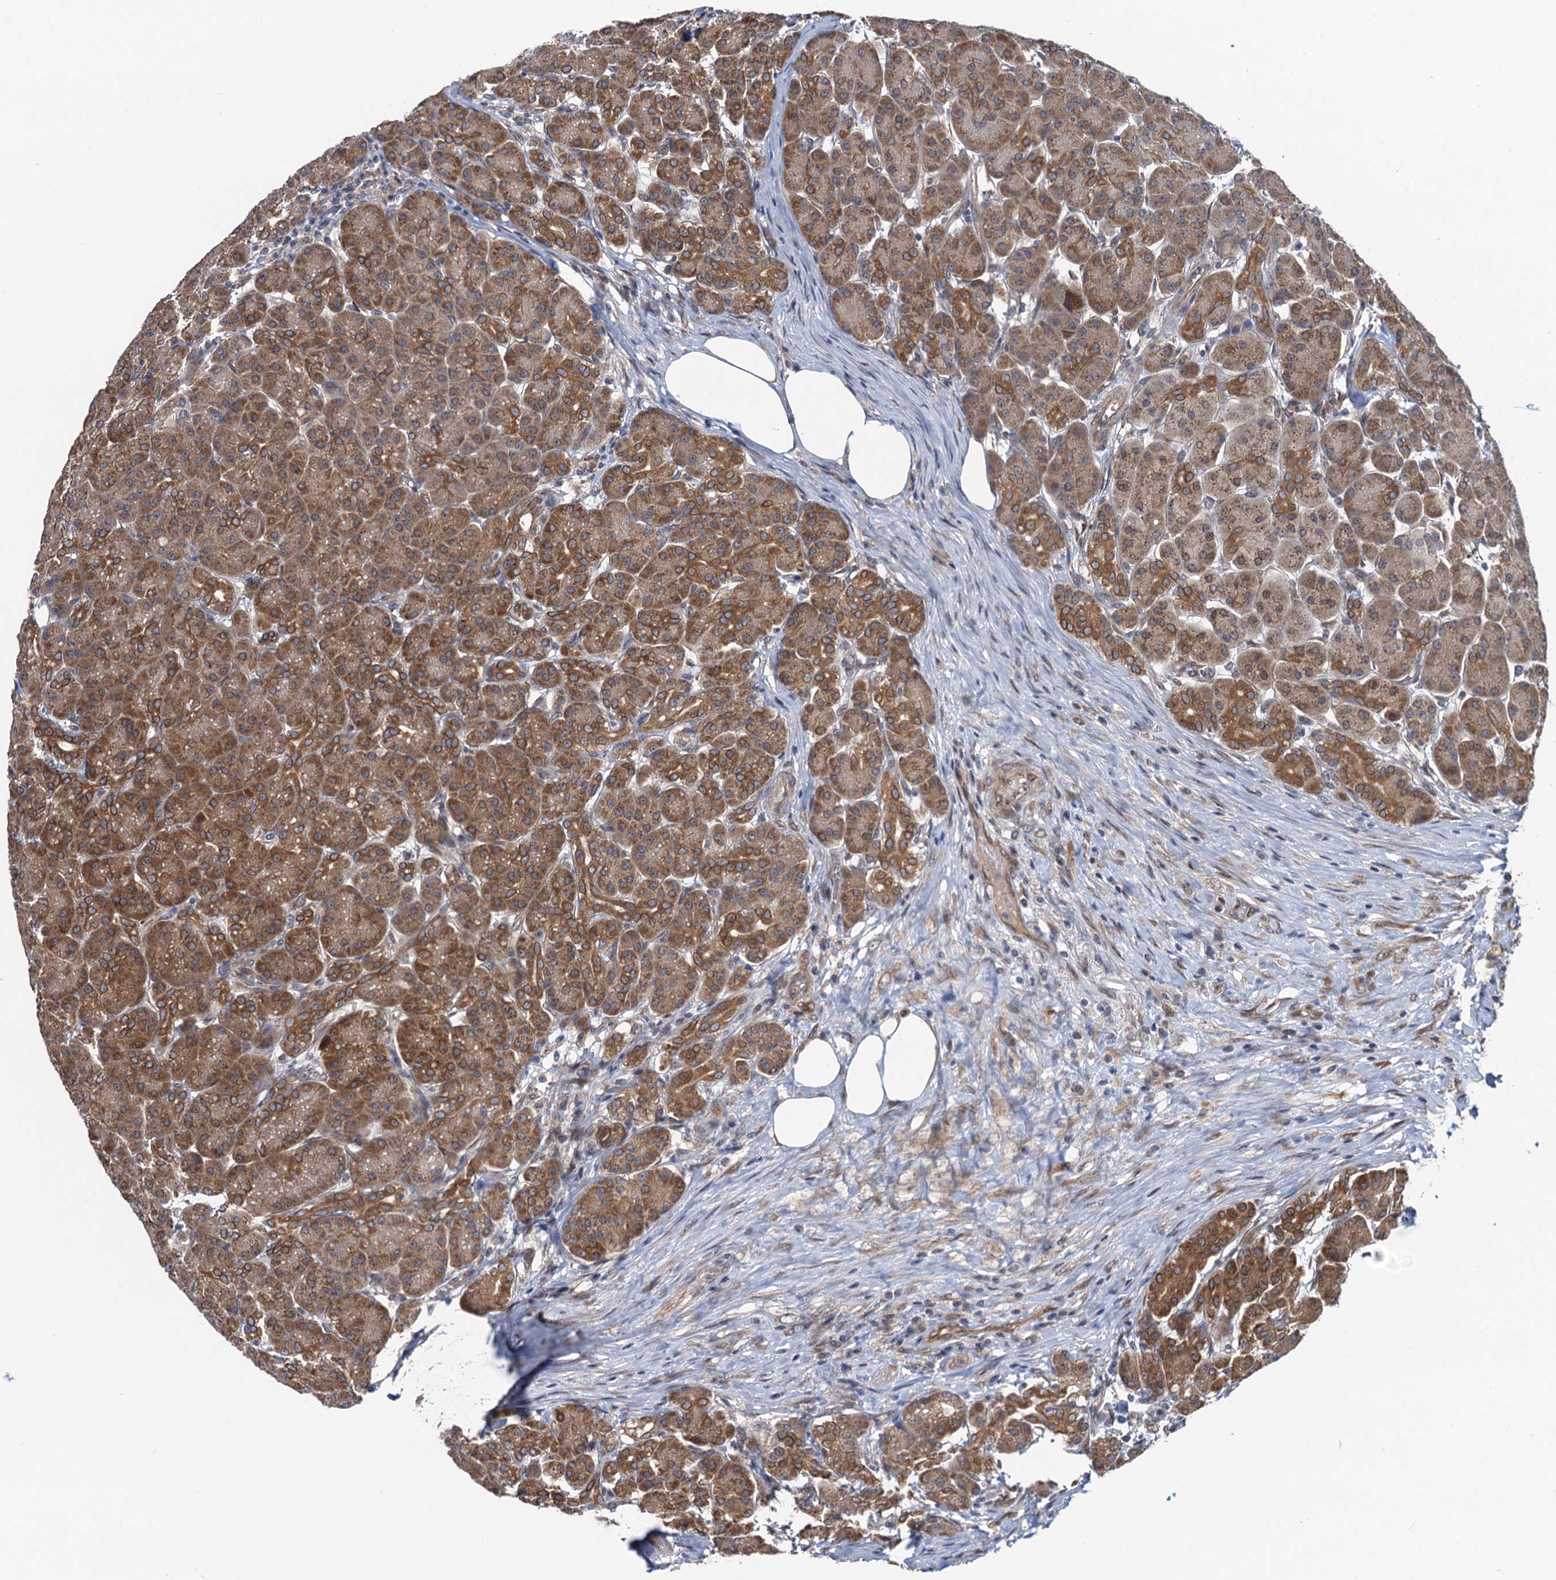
{"staining": {"intensity": "moderate", "quantity": ">75%", "location": "cytoplasmic/membranous"}, "tissue": "pancreas", "cell_type": "Exocrine glandular cells", "image_type": "normal", "snomed": [{"axis": "morphology", "description": "Normal tissue, NOS"}, {"axis": "topography", "description": "Pancreas"}], "caption": "High-power microscopy captured an immunohistochemistry histopathology image of normal pancreas, revealing moderate cytoplasmic/membranous expression in about >75% of exocrine glandular cells. The staining was performed using DAB (3,3'-diaminobenzidine), with brown indicating positive protein expression. Nuclei are stained blue with hematoxylin.", "gene": "EVX2", "patient": {"sex": "male", "age": 63}}